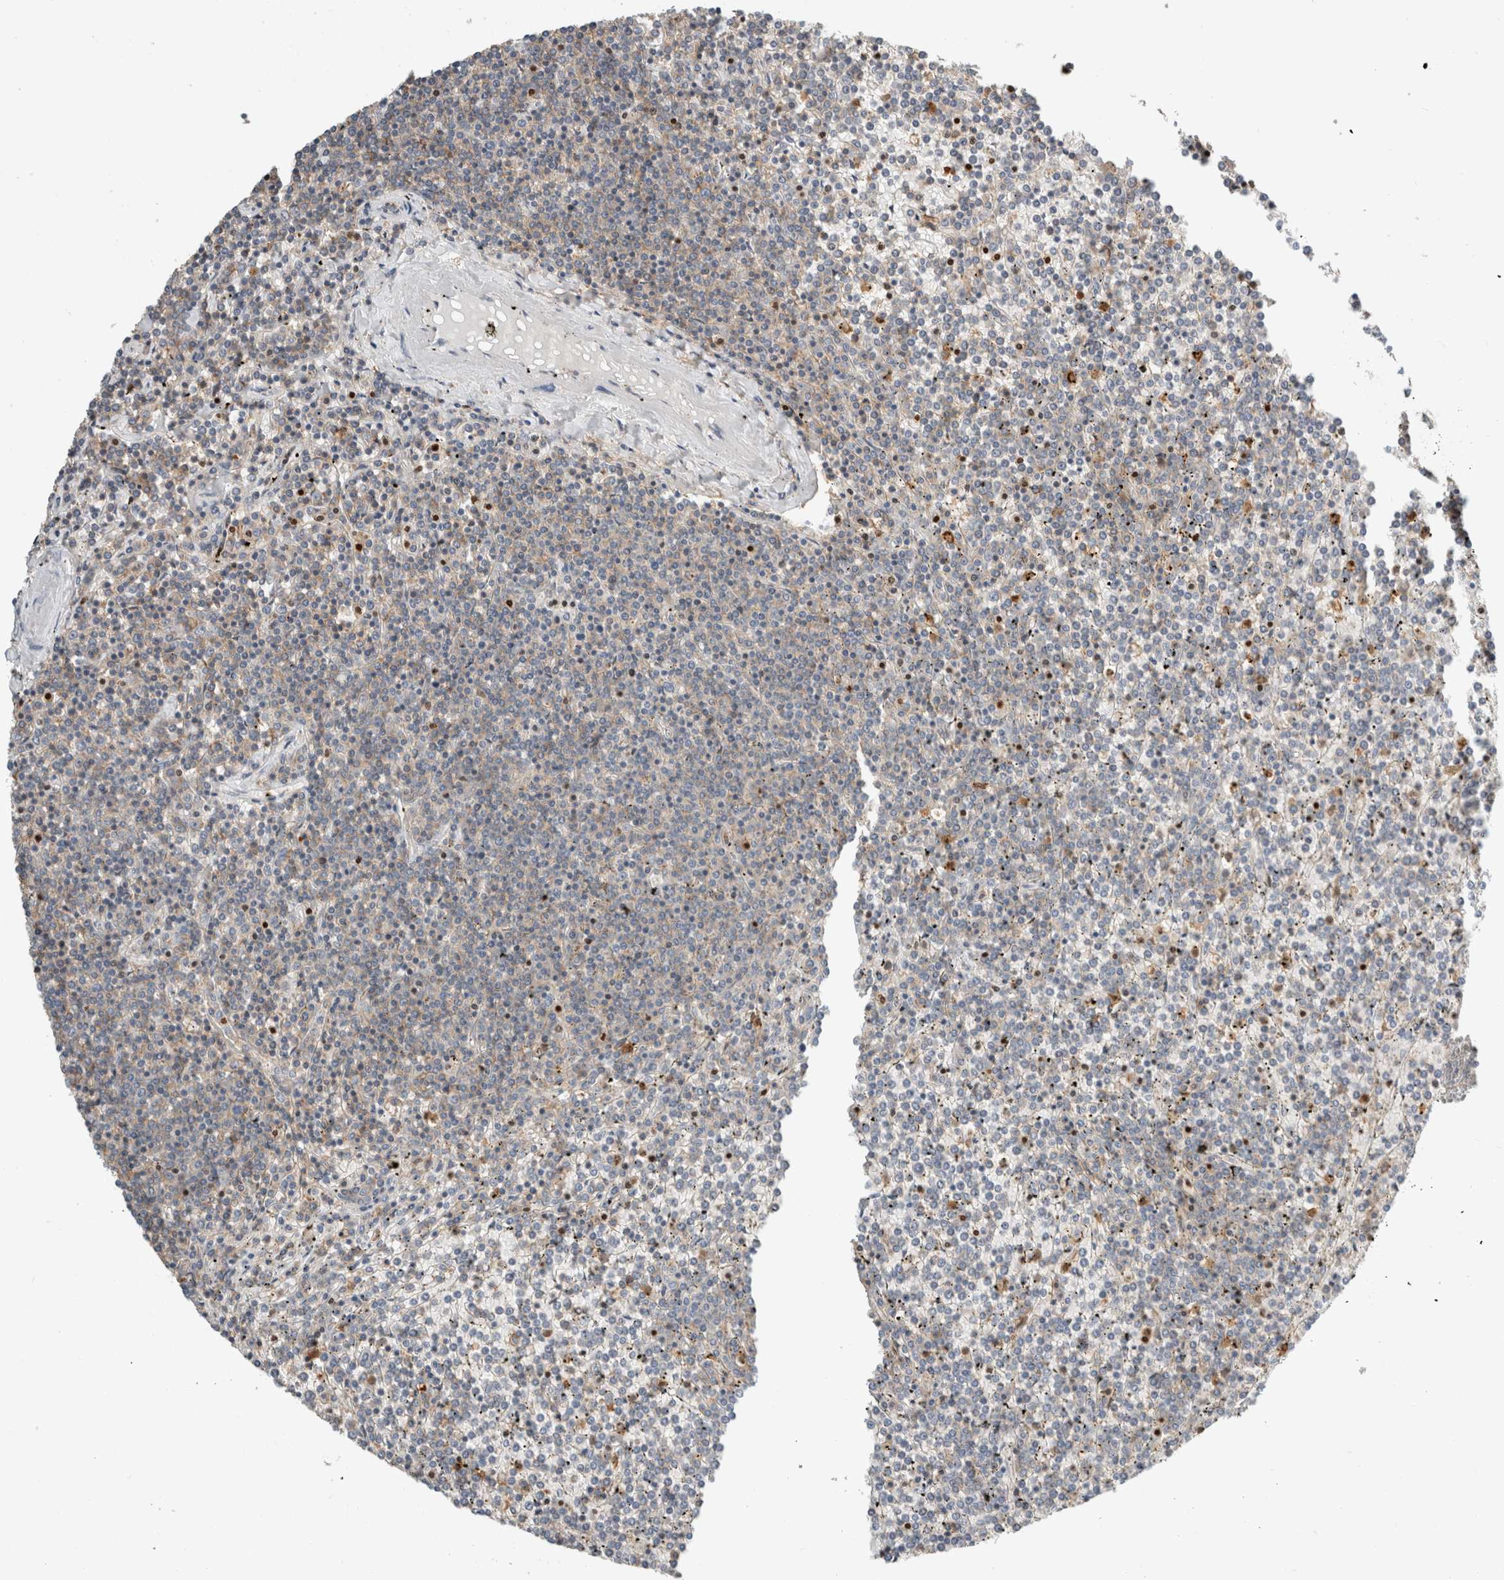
{"staining": {"intensity": "negative", "quantity": "none", "location": "none"}, "tissue": "lymphoma", "cell_type": "Tumor cells", "image_type": "cancer", "snomed": [{"axis": "morphology", "description": "Malignant lymphoma, non-Hodgkin's type, Low grade"}, {"axis": "topography", "description": "Spleen"}], "caption": "A histopathology image of lymphoma stained for a protein demonstrates no brown staining in tumor cells. (DAB IHC with hematoxylin counter stain).", "gene": "ERCC6L2", "patient": {"sex": "female", "age": 19}}